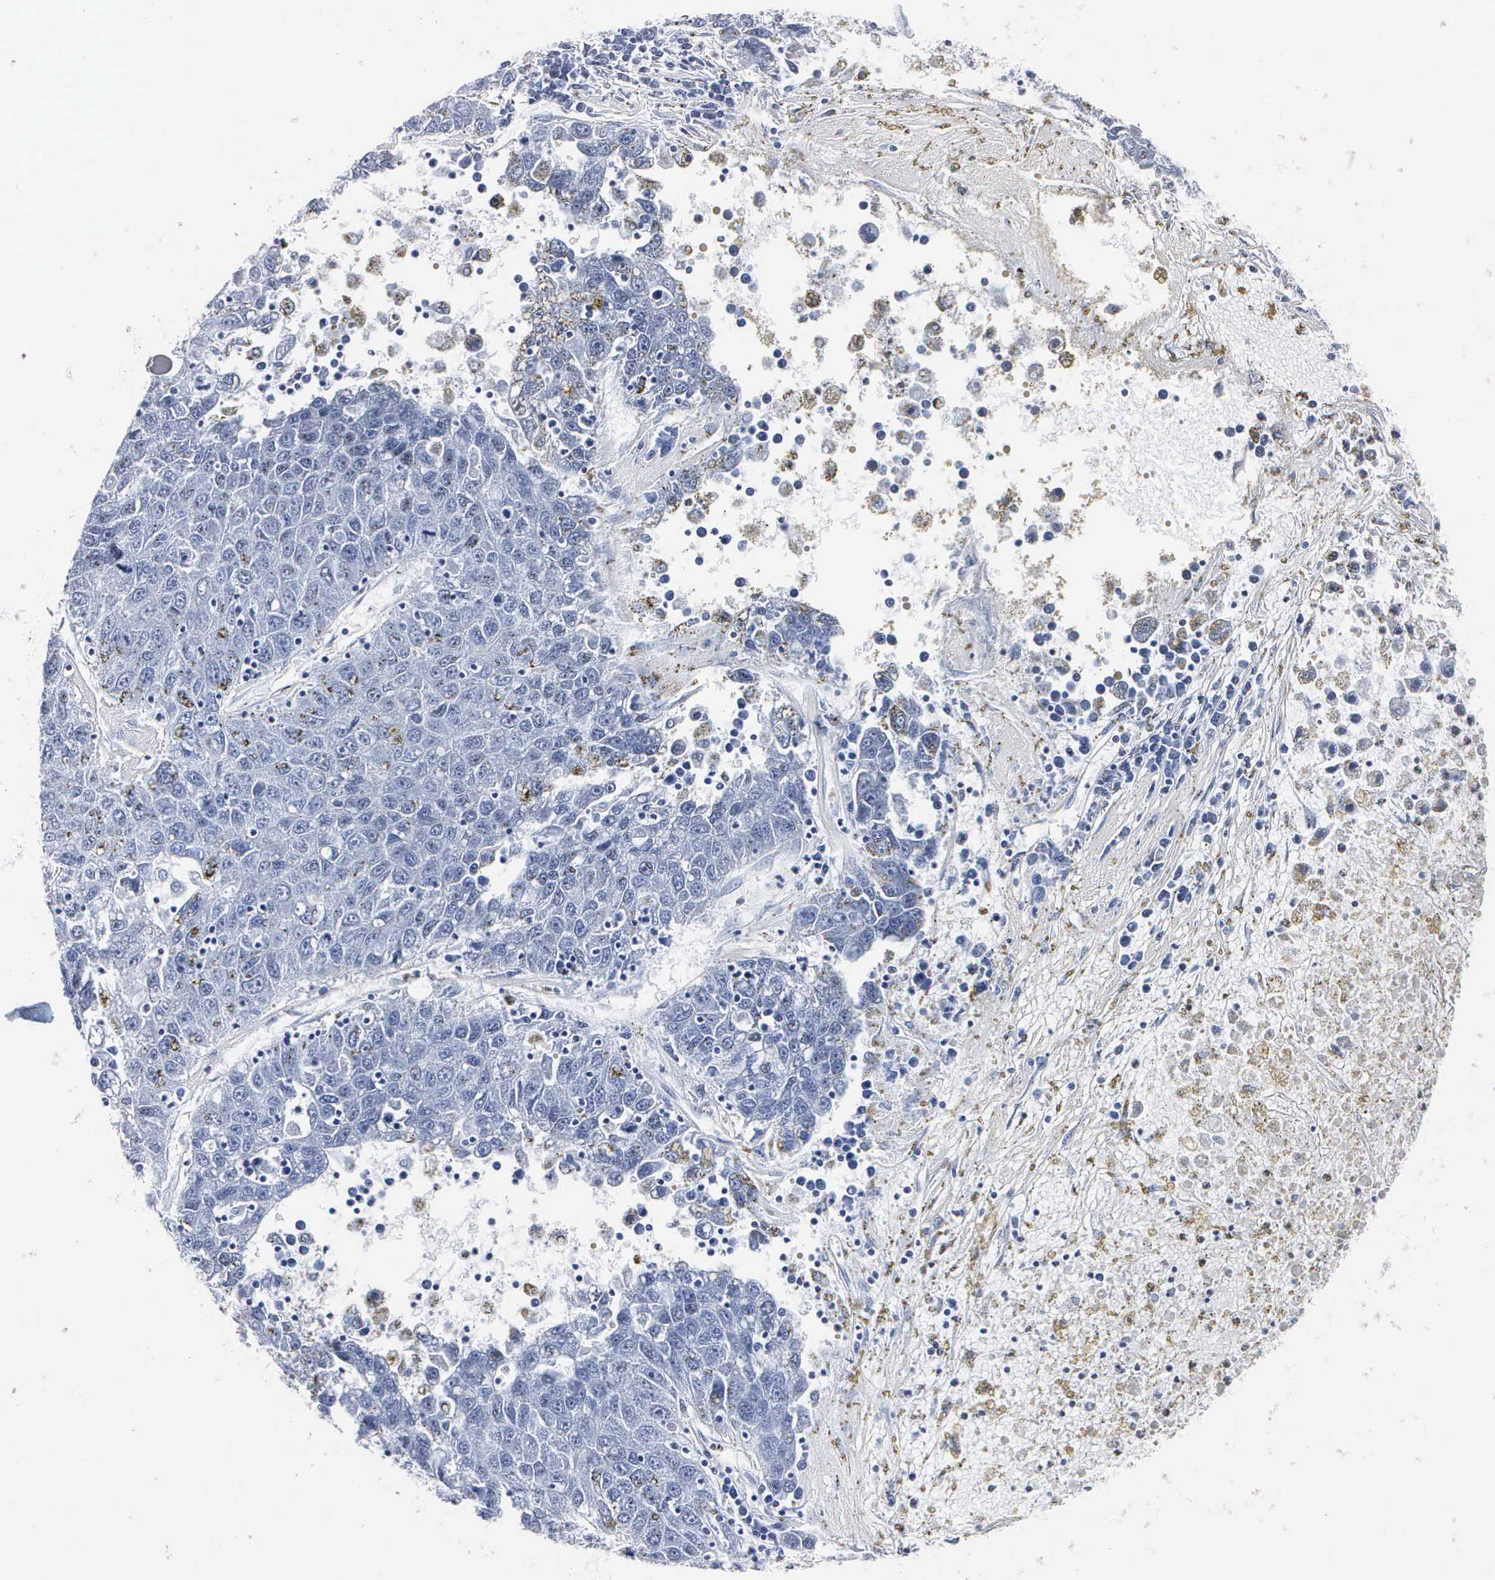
{"staining": {"intensity": "weak", "quantity": "<25%", "location": "cytoplasmic/membranous"}, "tissue": "liver cancer", "cell_type": "Tumor cells", "image_type": "cancer", "snomed": [{"axis": "morphology", "description": "Carcinoma, Hepatocellular, NOS"}, {"axis": "topography", "description": "Liver"}], "caption": "This micrograph is of liver cancer (hepatocellular carcinoma) stained with immunohistochemistry (IHC) to label a protein in brown with the nuclei are counter-stained blue. There is no positivity in tumor cells.", "gene": "MB", "patient": {"sex": "male", "age": 49}}